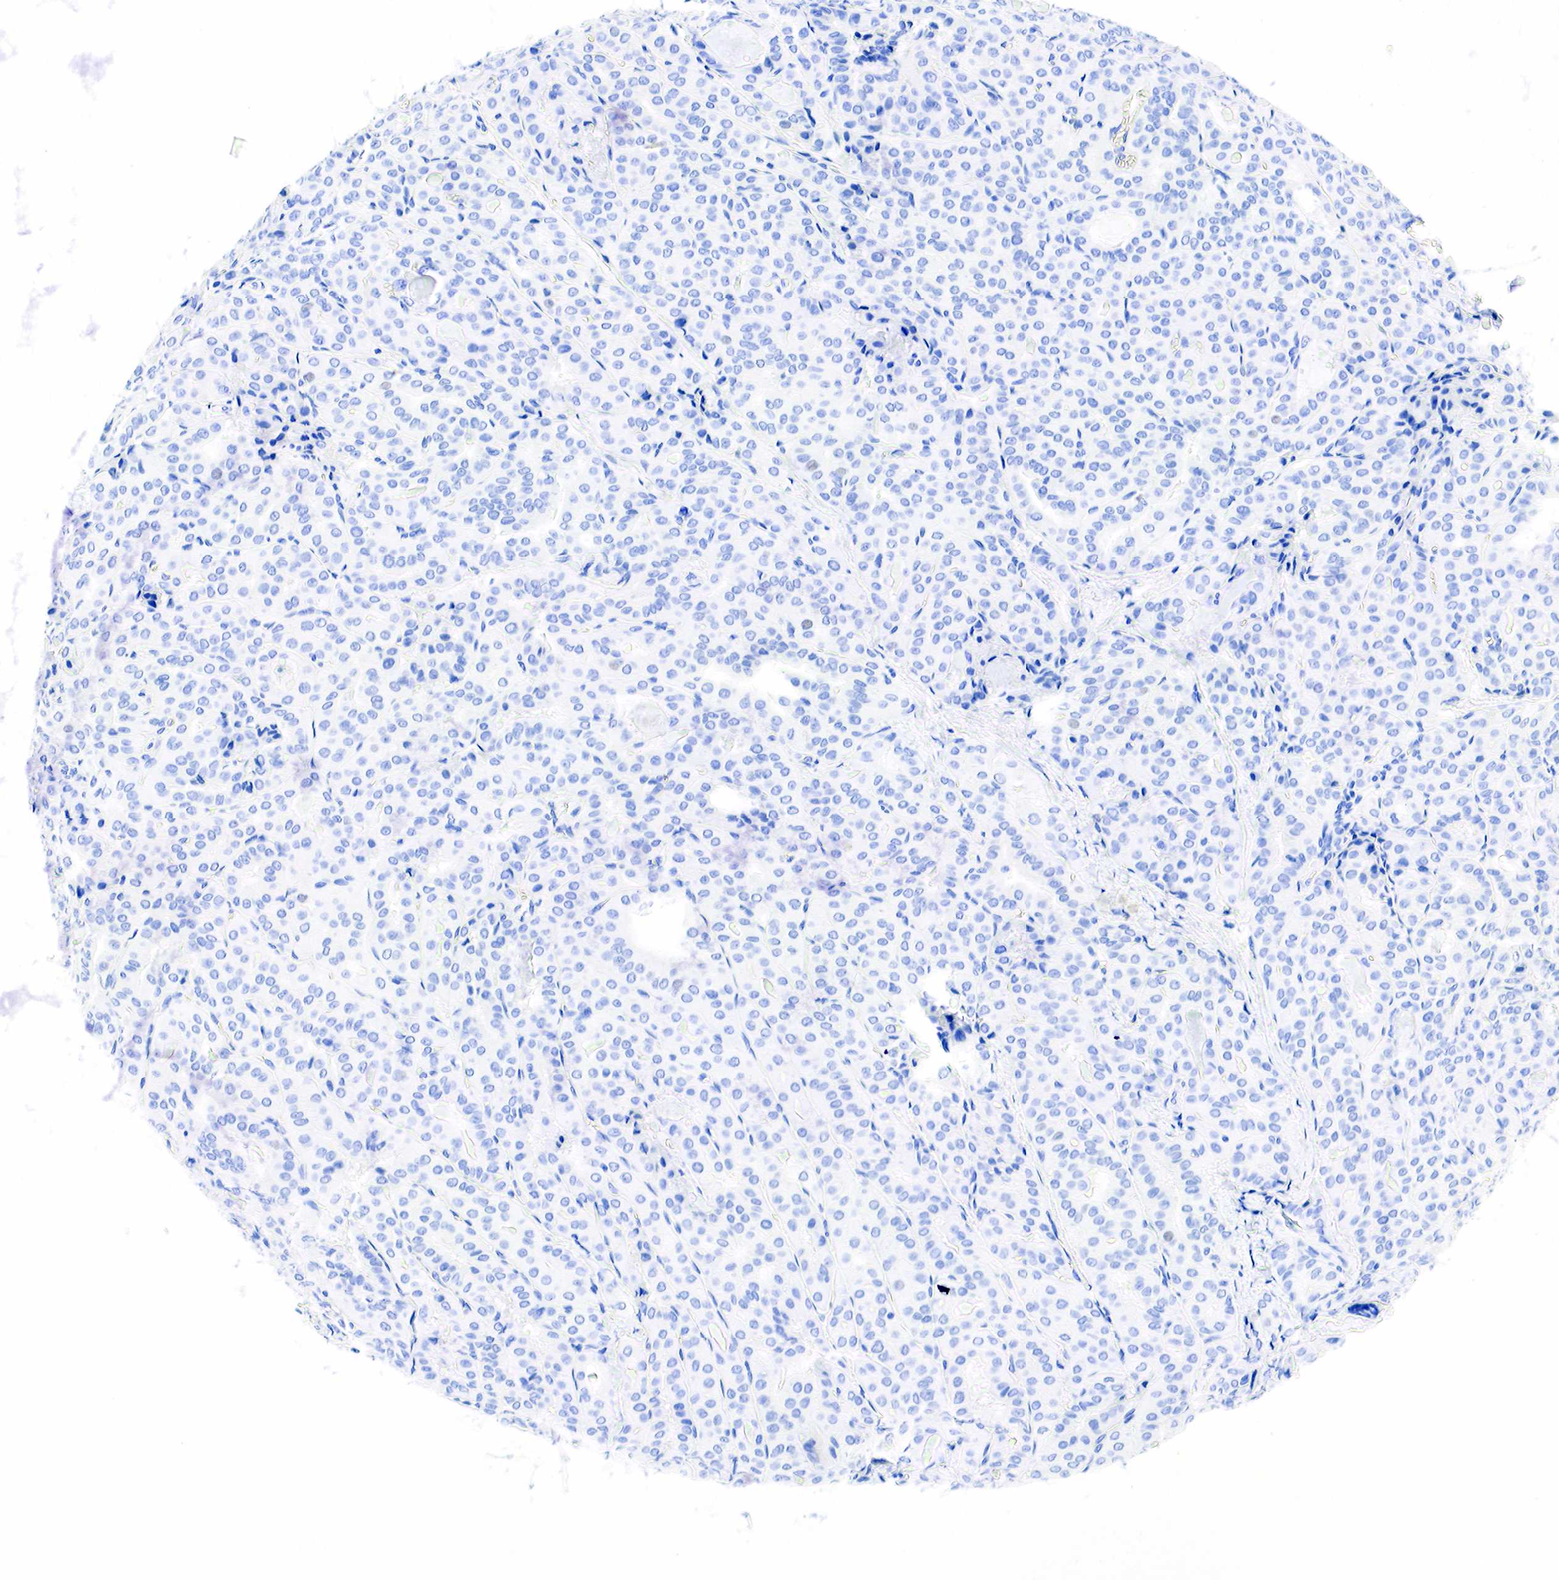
{"staining": {"intensity": "negative", "quantity": "none", "location": "none"}, "tissue": "thyroid cancer", "cell_type": "Tumor cells", "image_type": "cancer", "snomed": [{"axis": "morphology", "description": "Papillary adenocarcinoma, NOS"}, {"axis": "topography", "description": "Thyroid gland"}], "caption": "Histopathology image shows no protein staining in tumor cells of thyroid cancer (papillary adenocarcinoma) tissue. Brightfield microscopy of IHC stained with DAB (brown) and hematoxylin (blue), captured at high magnification.", "gene": "ESR1", "patient": {"sex": "female", "age": 71}}